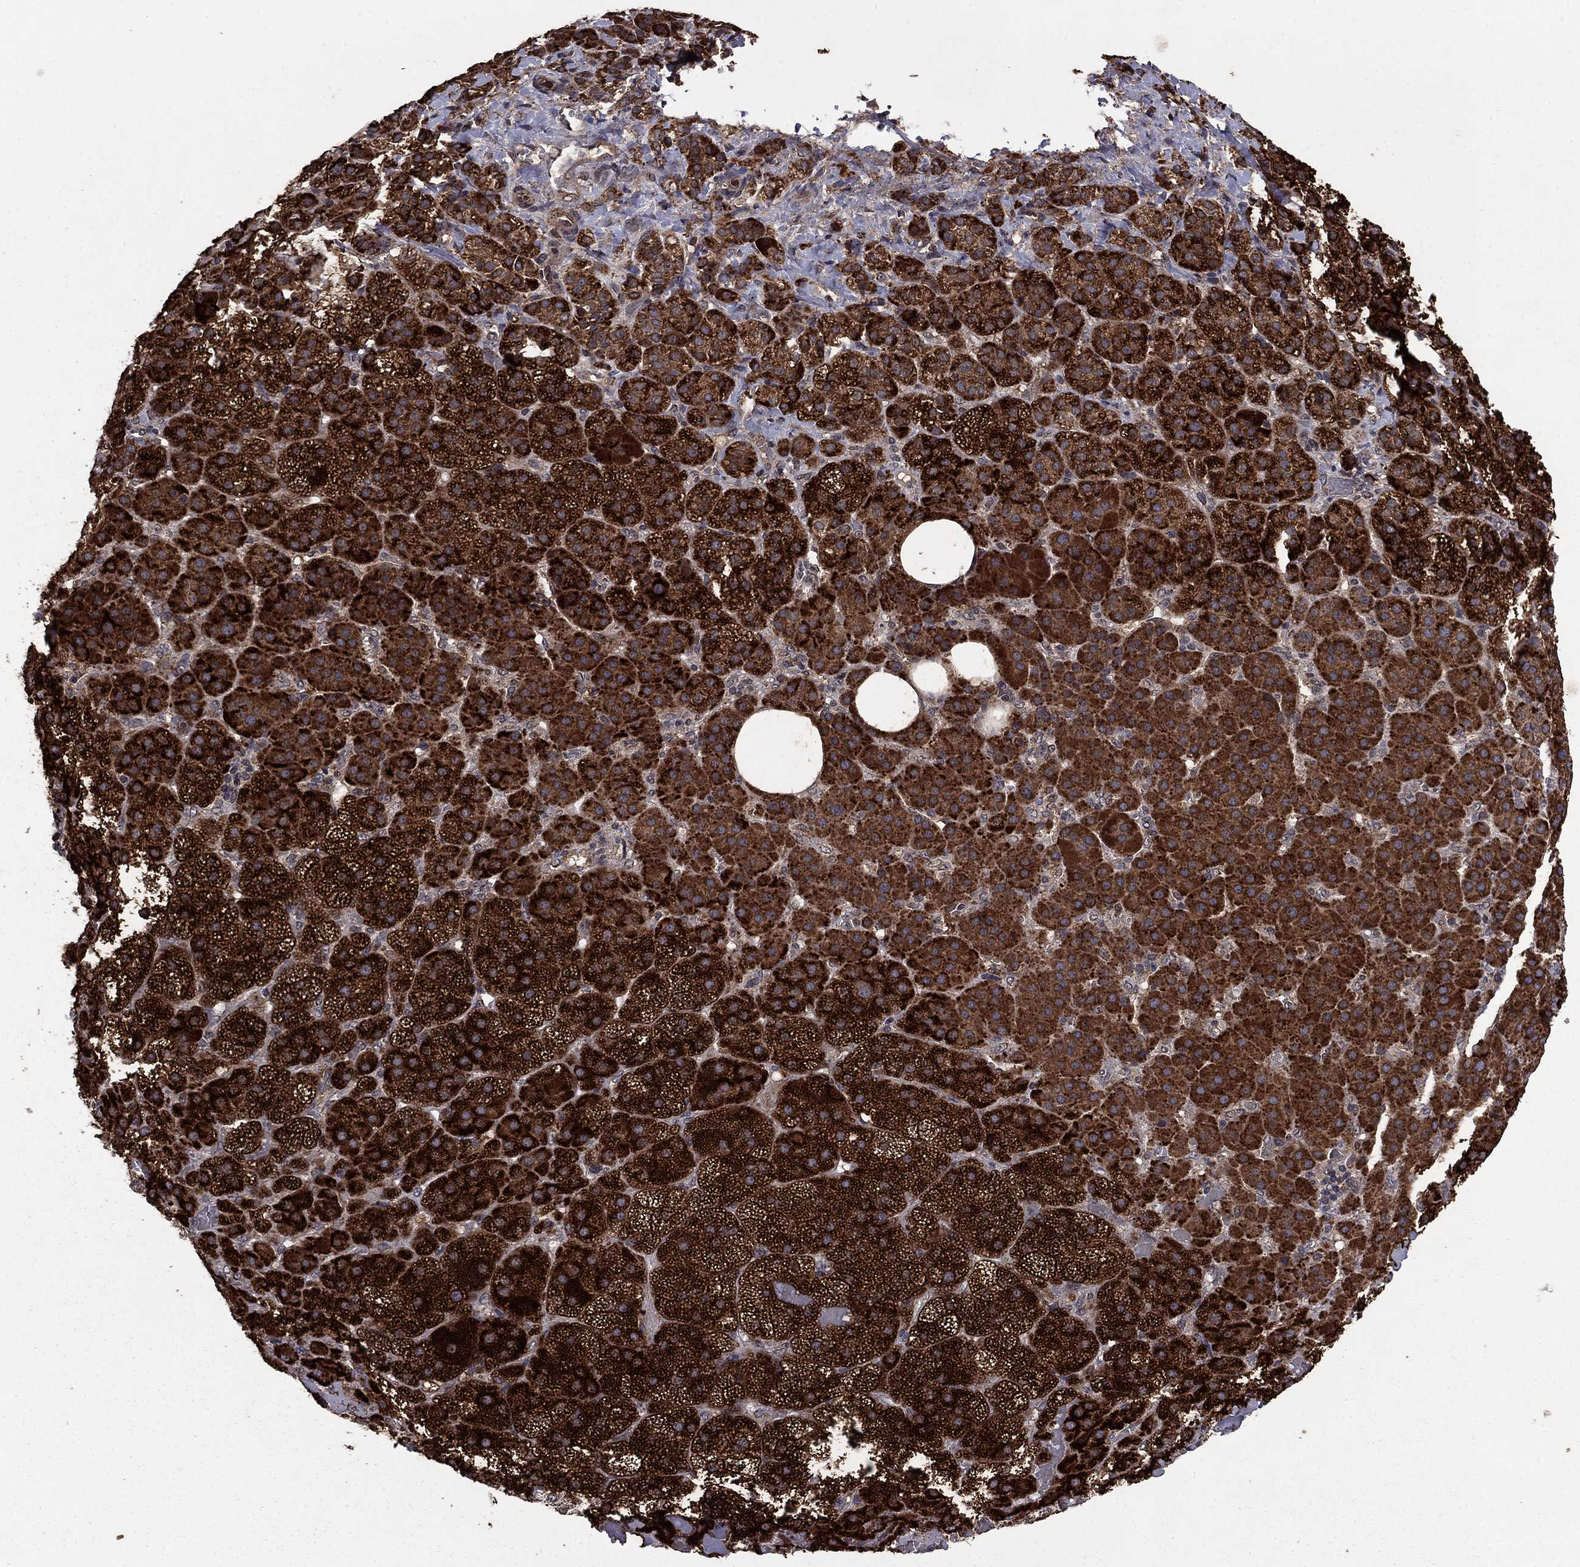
{"staining": {"intensity": "strong", "quantity": ">75%", "location": "cytoplasmic/membranous"}, "tissue": "adrenal gland", "cell_type": "Glandular cells", "image_type": "normal", "snomed": [{"axis": "morphology", "description": "Normal tissue, NOS"}, {"axis": "topography", "description": "Adrenal gland"}], "caption": "Immunohistochemical staining of unremarkable adrenal gland demonstrates strong cytoplasmic/membranous protein staining in approximately >75% of glandular cells.", "gene": "DHRS1", "patient": {"sex": "male", "age": 57}}